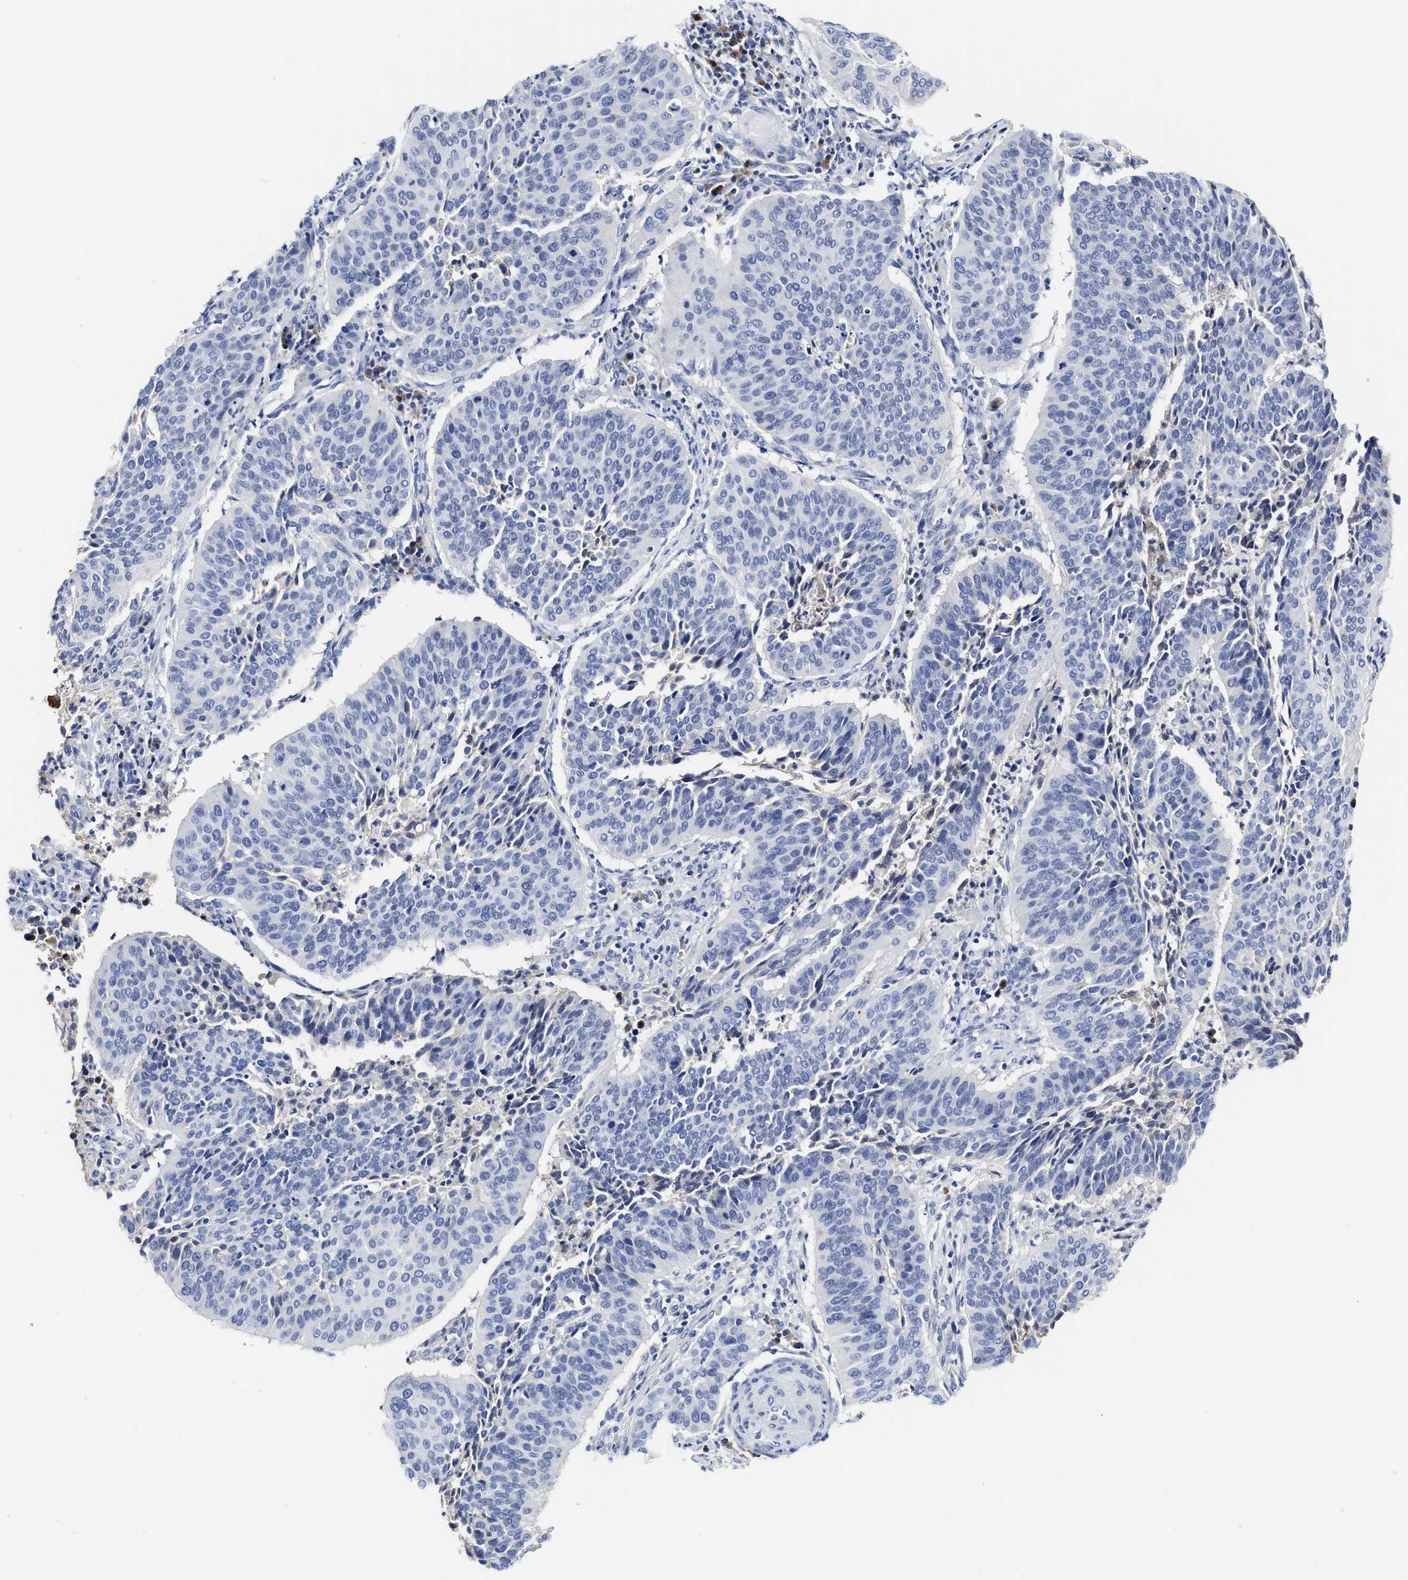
{"staining": {"intensity": "negative", "quantity": "none", "location": "none"}, "tissue": "cervical cancer", "cell_type": "Tumor cells", "image_type": "cancer", "snomed": [{"axis": "morphology", "description": "Normal tissue, NOS"}, {"axis": "morphology", "description": "Squamous cell carcinoma, NOS"}, {"axis": "topography", "description": "Cervix"}], "caption": "High magnification brightfield microscopy of cervical squamous cell carcinoma stained with DAB (brown) and counterstained with hematoxylin (blue): tumor cells show no significant expression. (Stains: DAB IHC with hematoxylin counter stain, Microscopy: brightfield microscopy at high magnification).", "gene": "C2", "patient": {"sex": "female", "age": 39}}